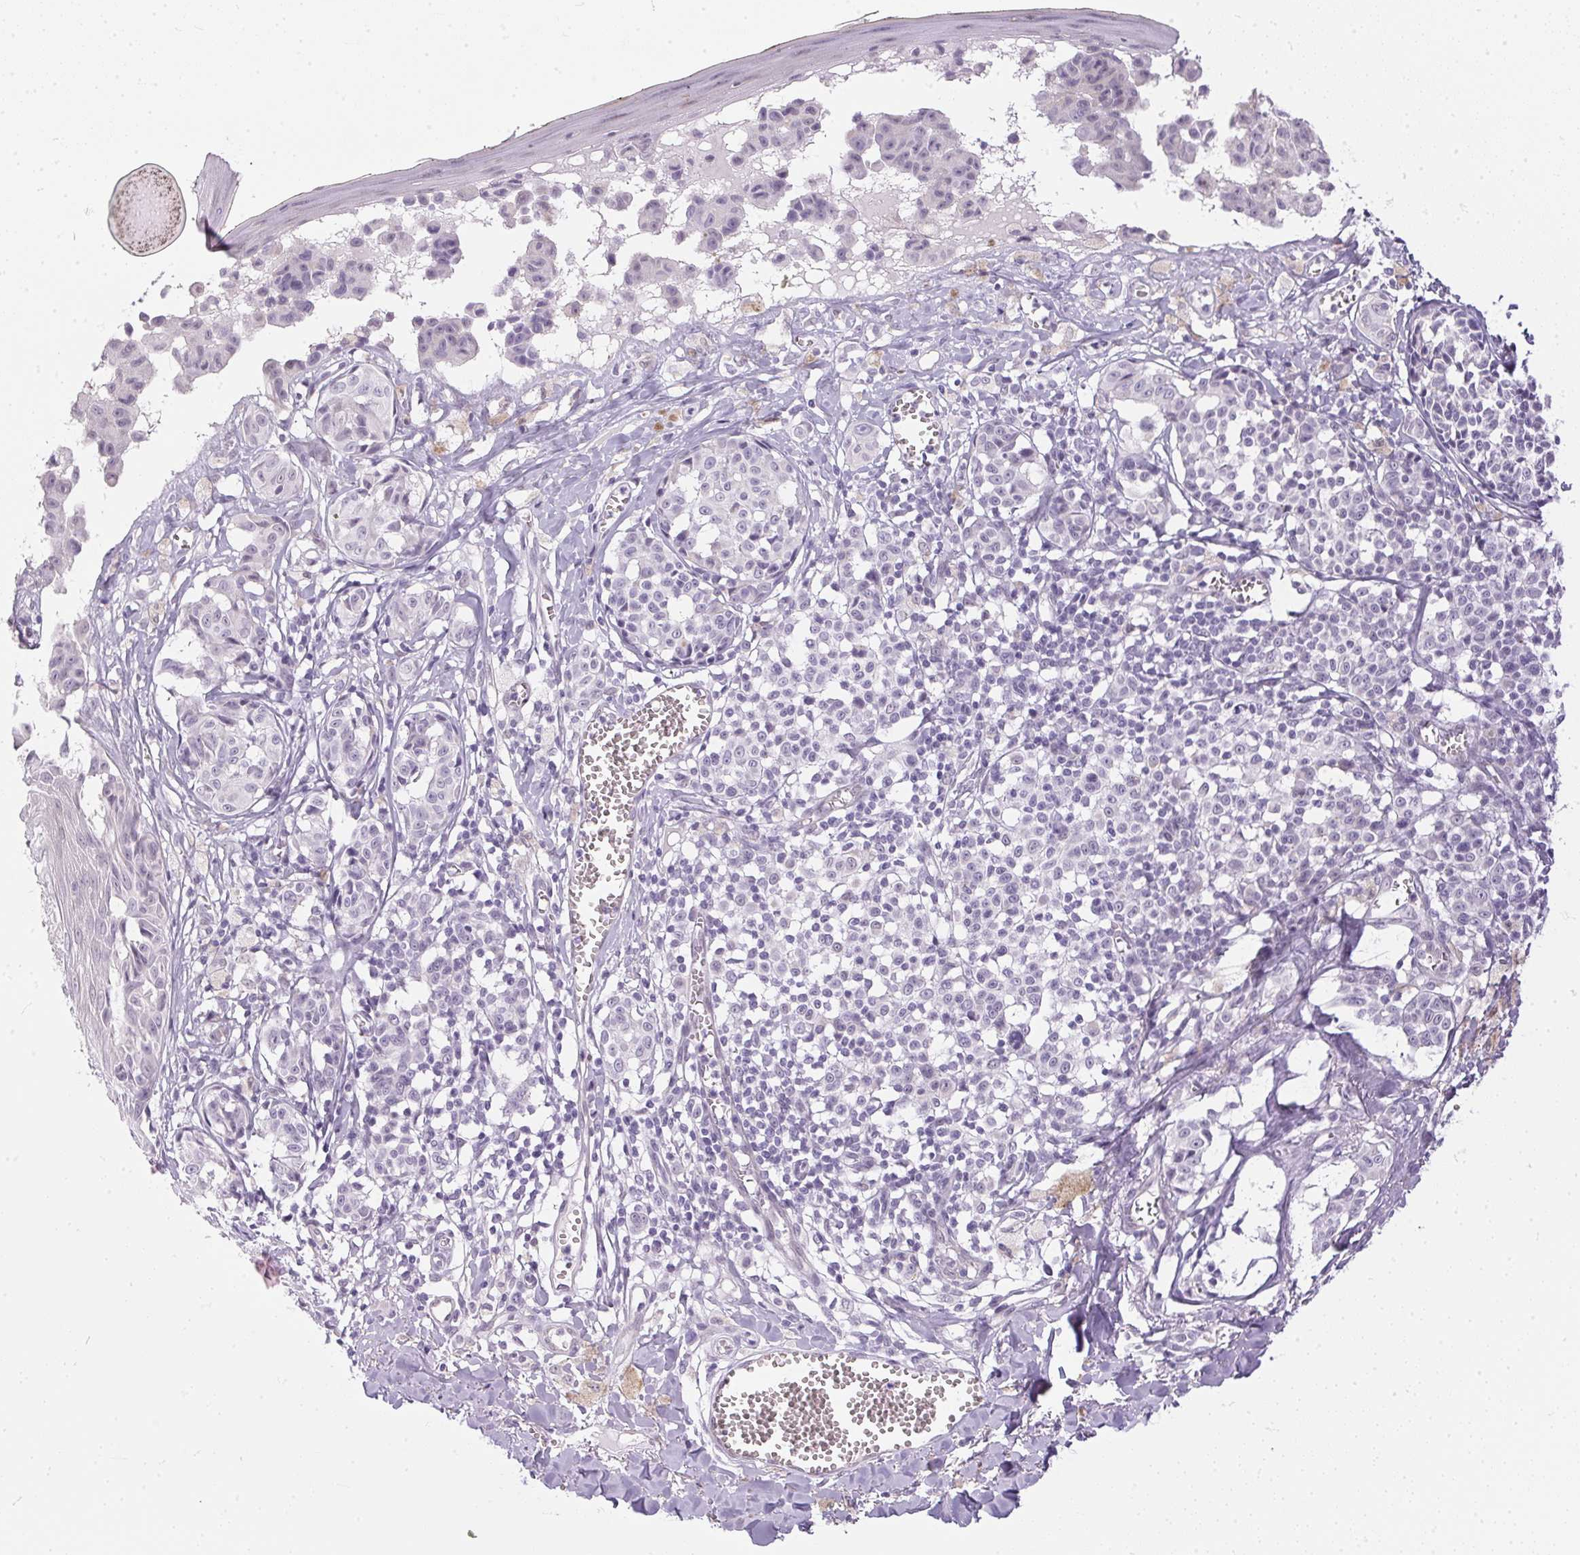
{"staining": {"intensity": "negative", "quantity": "none", "location": "none"}, "tissue": "melanoma", "cell_type": "Tumor cells", "image_type": "cancer", "snomed": [{"axis": "morphology", "description": "Malignant melanoma, NOS"}, {"axis": "topography", "description": "Skin"}], "caption": "DAB (3,3'-diaminobenzidine) immunohistochemical staining of malignant melanoma displays no significant positivity in tumor cells.", "gene": "GBP6", "patient": {"sex": "female", "age": 43}}